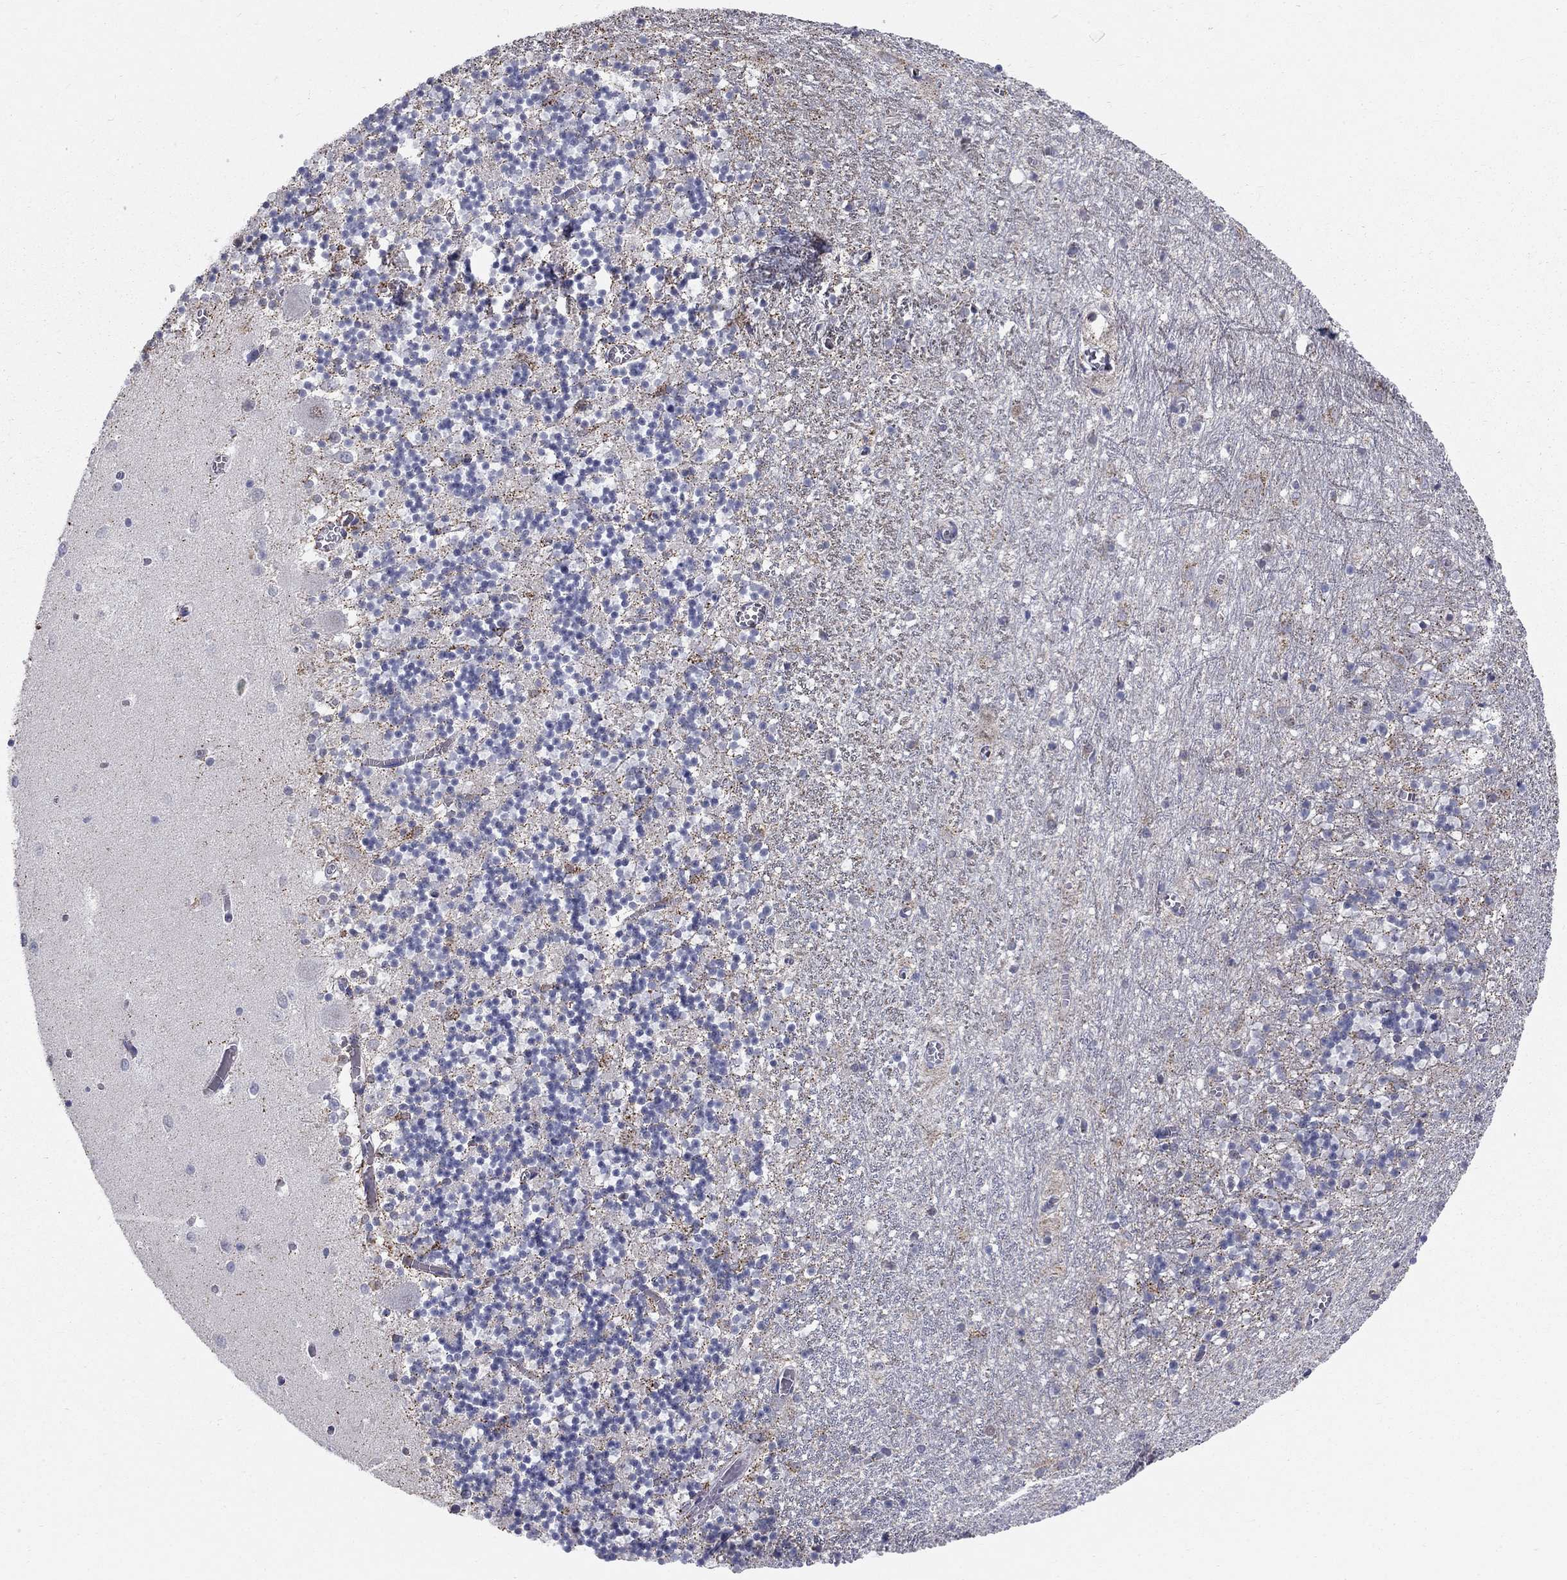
{"staining": {"intensity": "negative", "quantity": "none", "location": "none"}, "tissue": "cerebellum", "cell_type": "Cells in granular layer", "image_type": "normal", "snomed": [{"axis": "morphology", "description": "Normal tissue, NOS"}, {"axis": "topography", "description": "Cerebellum"}], "caption": "Immunohistochemistry image of unremarkable human cerebellum stained for a protein (brown), which reveals no expression in cells in granular layer.", "gene": "GCFC2", "patient": {"sex": "female", "age": 64}}